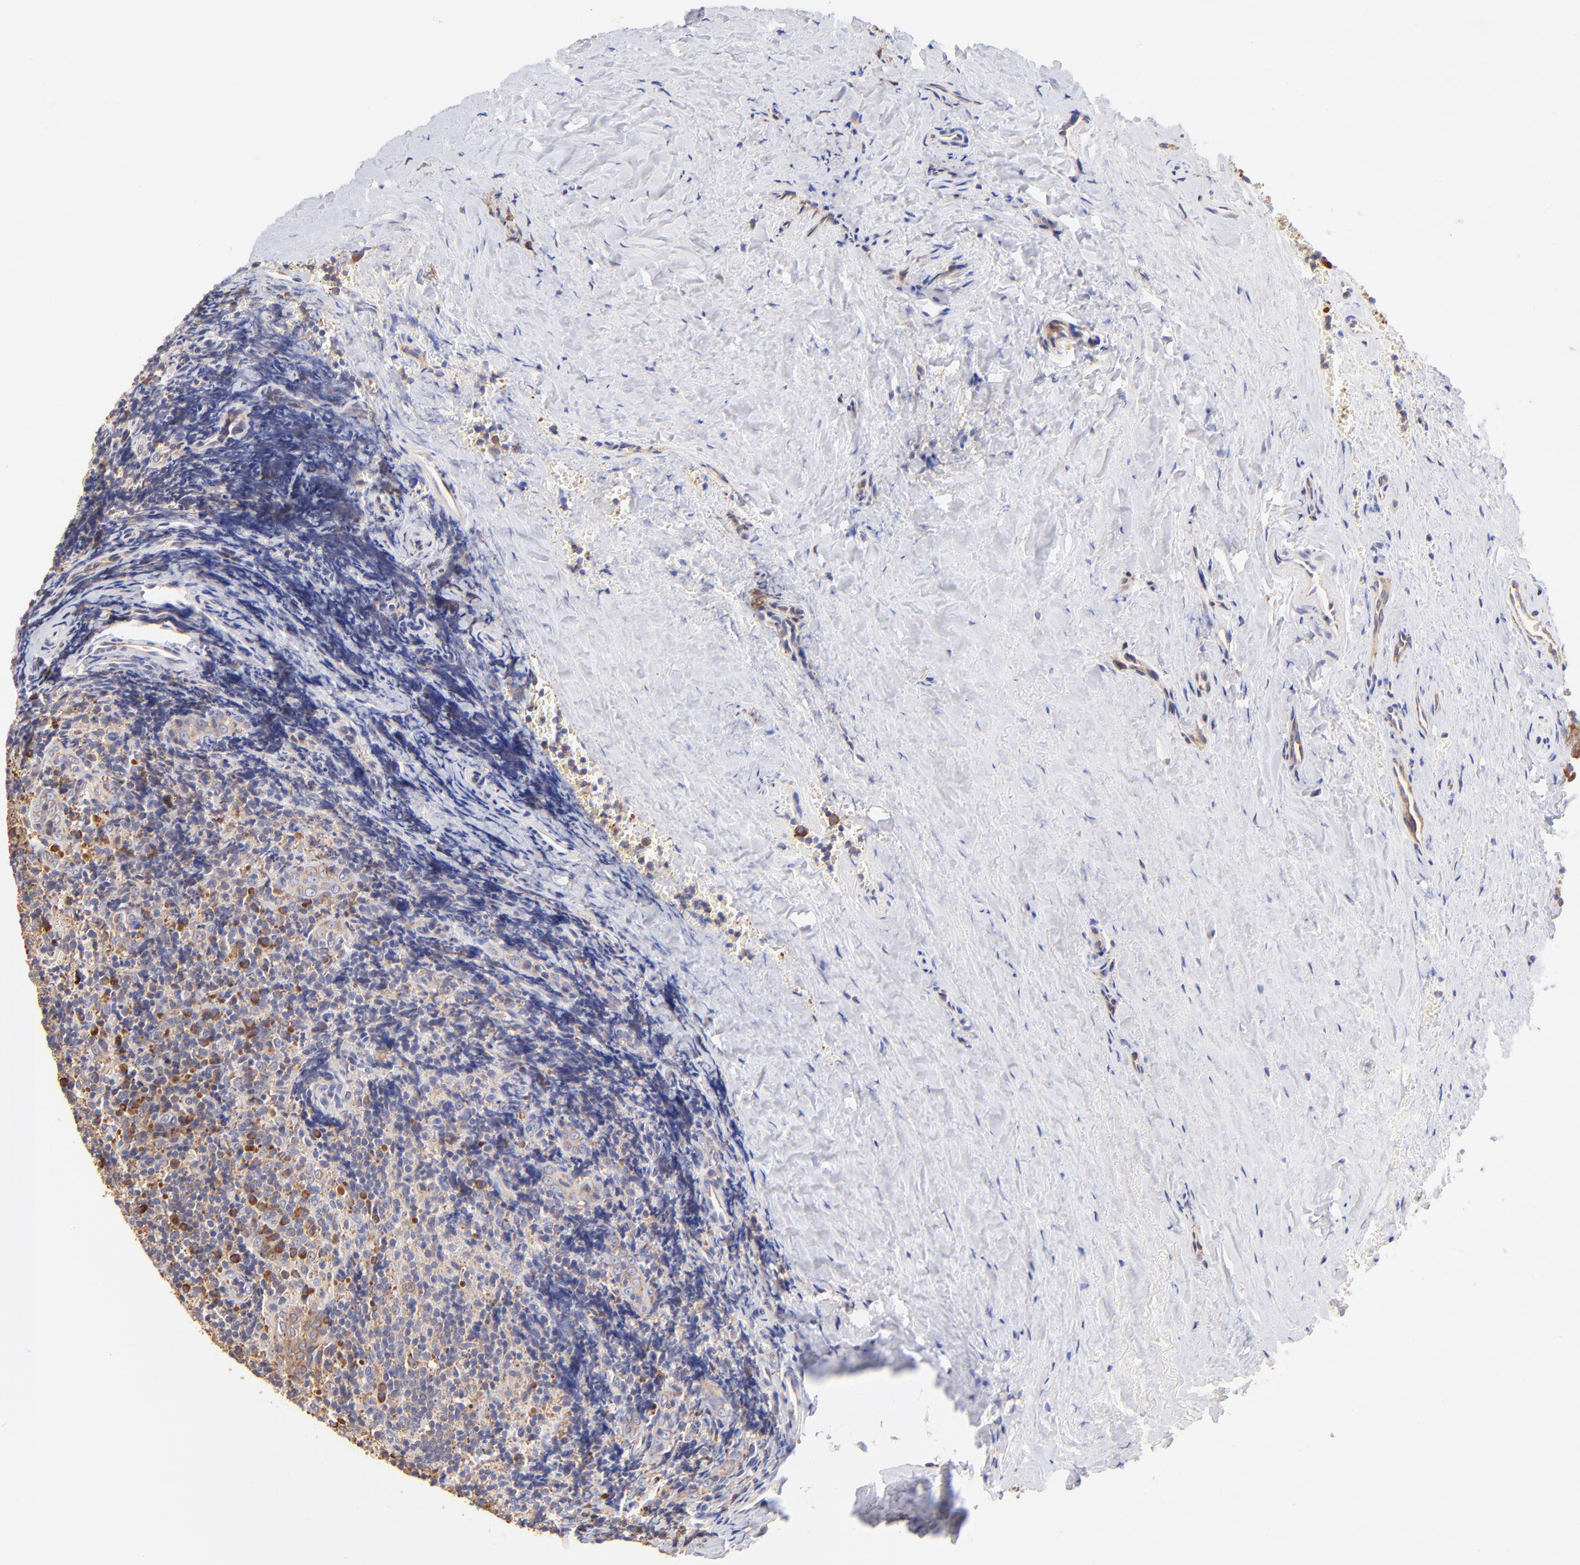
{"staining": {"intensity": "weak", "quantity": "<25%", "location": "cytoplasmic/membranous"}, "tissue": "tonsil", "cell_type": "Germinal center cells", "image_type": "normal", "snomed": [{"axis": "morphology", "description": "Normal tissue, NOS"}, {"axis": "topography", "description": "Tonsil"}], "caption": "This is a micrograph of immunohistochemistry (IHC) staining of unremarkable tonsil, which shows no positivity in germinal center cells. (DAB (3,3'-diaminobenzidine) IHC, high magnification).", "gene": "RPL30", "patient": {"sex": "male", "age": 20}}